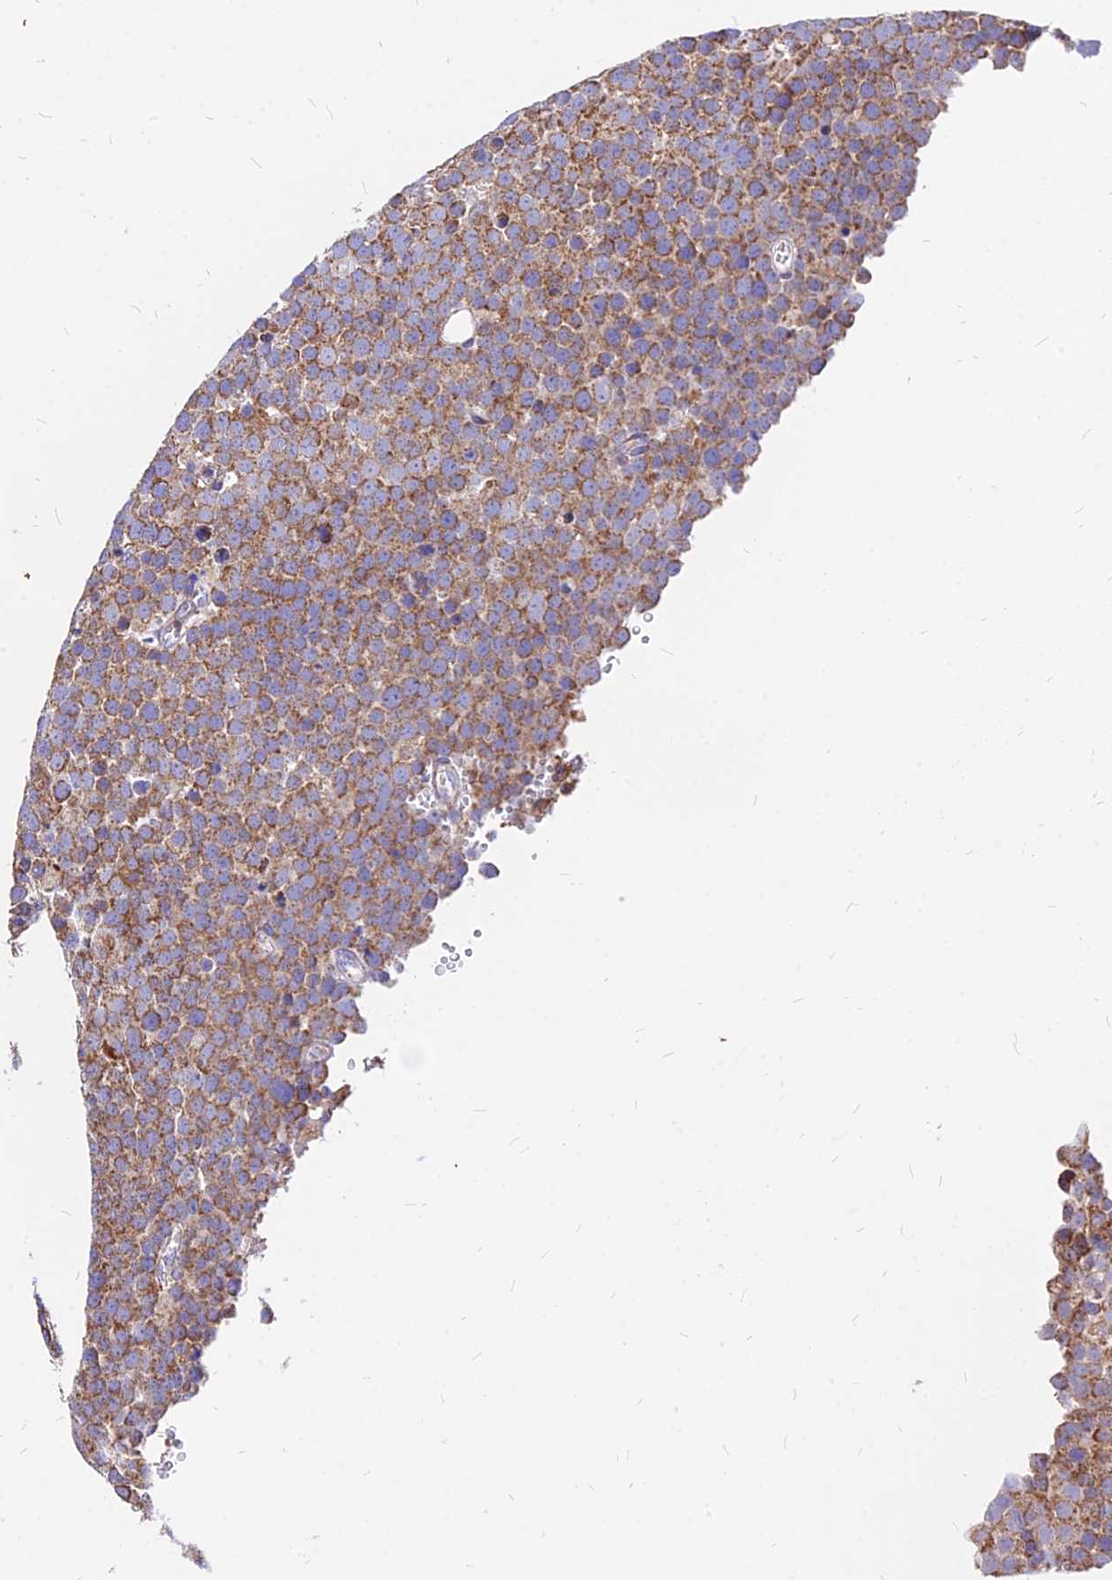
{"staining": {"intensity": "moderate", "quantity": ">75%", "location": "cytoplasmic/membranous"}, "tissue": "testis cancer", "cell_type": "Tumor cells", "image_type": "cancer", "snomed": [{"axis": "morphology", "description": "Seminoma, NOS"}, {"axis": "topography", "description": "Testis"}], "caption": "Moderate cytoplasmic/membranous positivity for a protein is seen in approximately >75% of tumor cells of testis cancer (seminoma) using immunohistochemistry (IHC).", "gene": "MRPL3", "patient": {"sex": "male", "age": 71}}